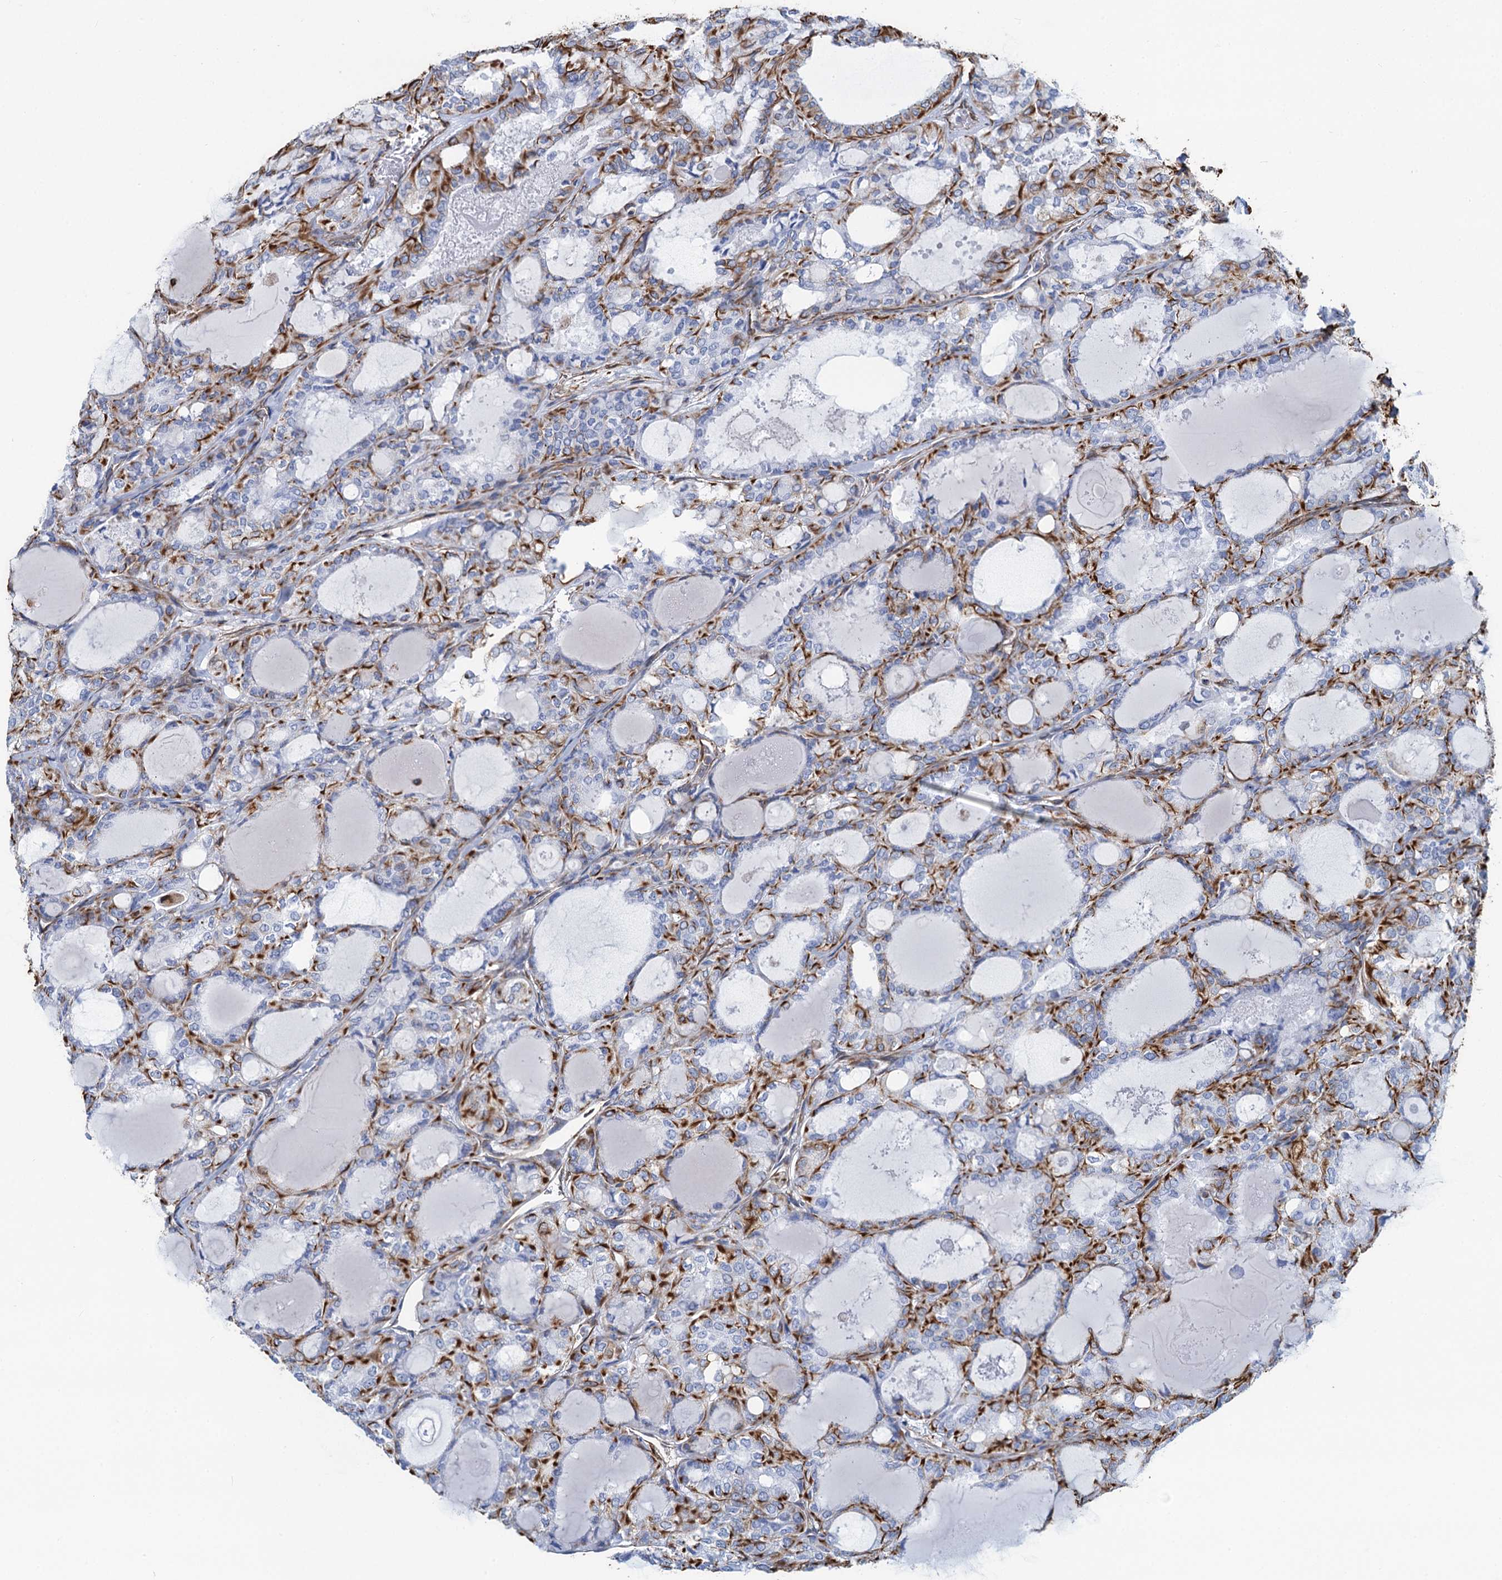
{"staining": {"intensity": "strong", "quantity": "25%-75%", "location": "cytoplasmic/membranous"}, "tissue": "thyroid cancer", "cell_type": "Tumor cells", "image_type": "cancer", "snomed": [{"axis": "morphology", "description": "Follicular adenoma carcinoma, NOS"}, {"axis": "topography", "description": "Thyroid gland"}], "caption": "Thyroid follicular adenoma carcinoma stained with a protein marker reveals strong staining in tumor cells.", "gene": "PGM2", "patient": {"sex": "male", "age": 75}}